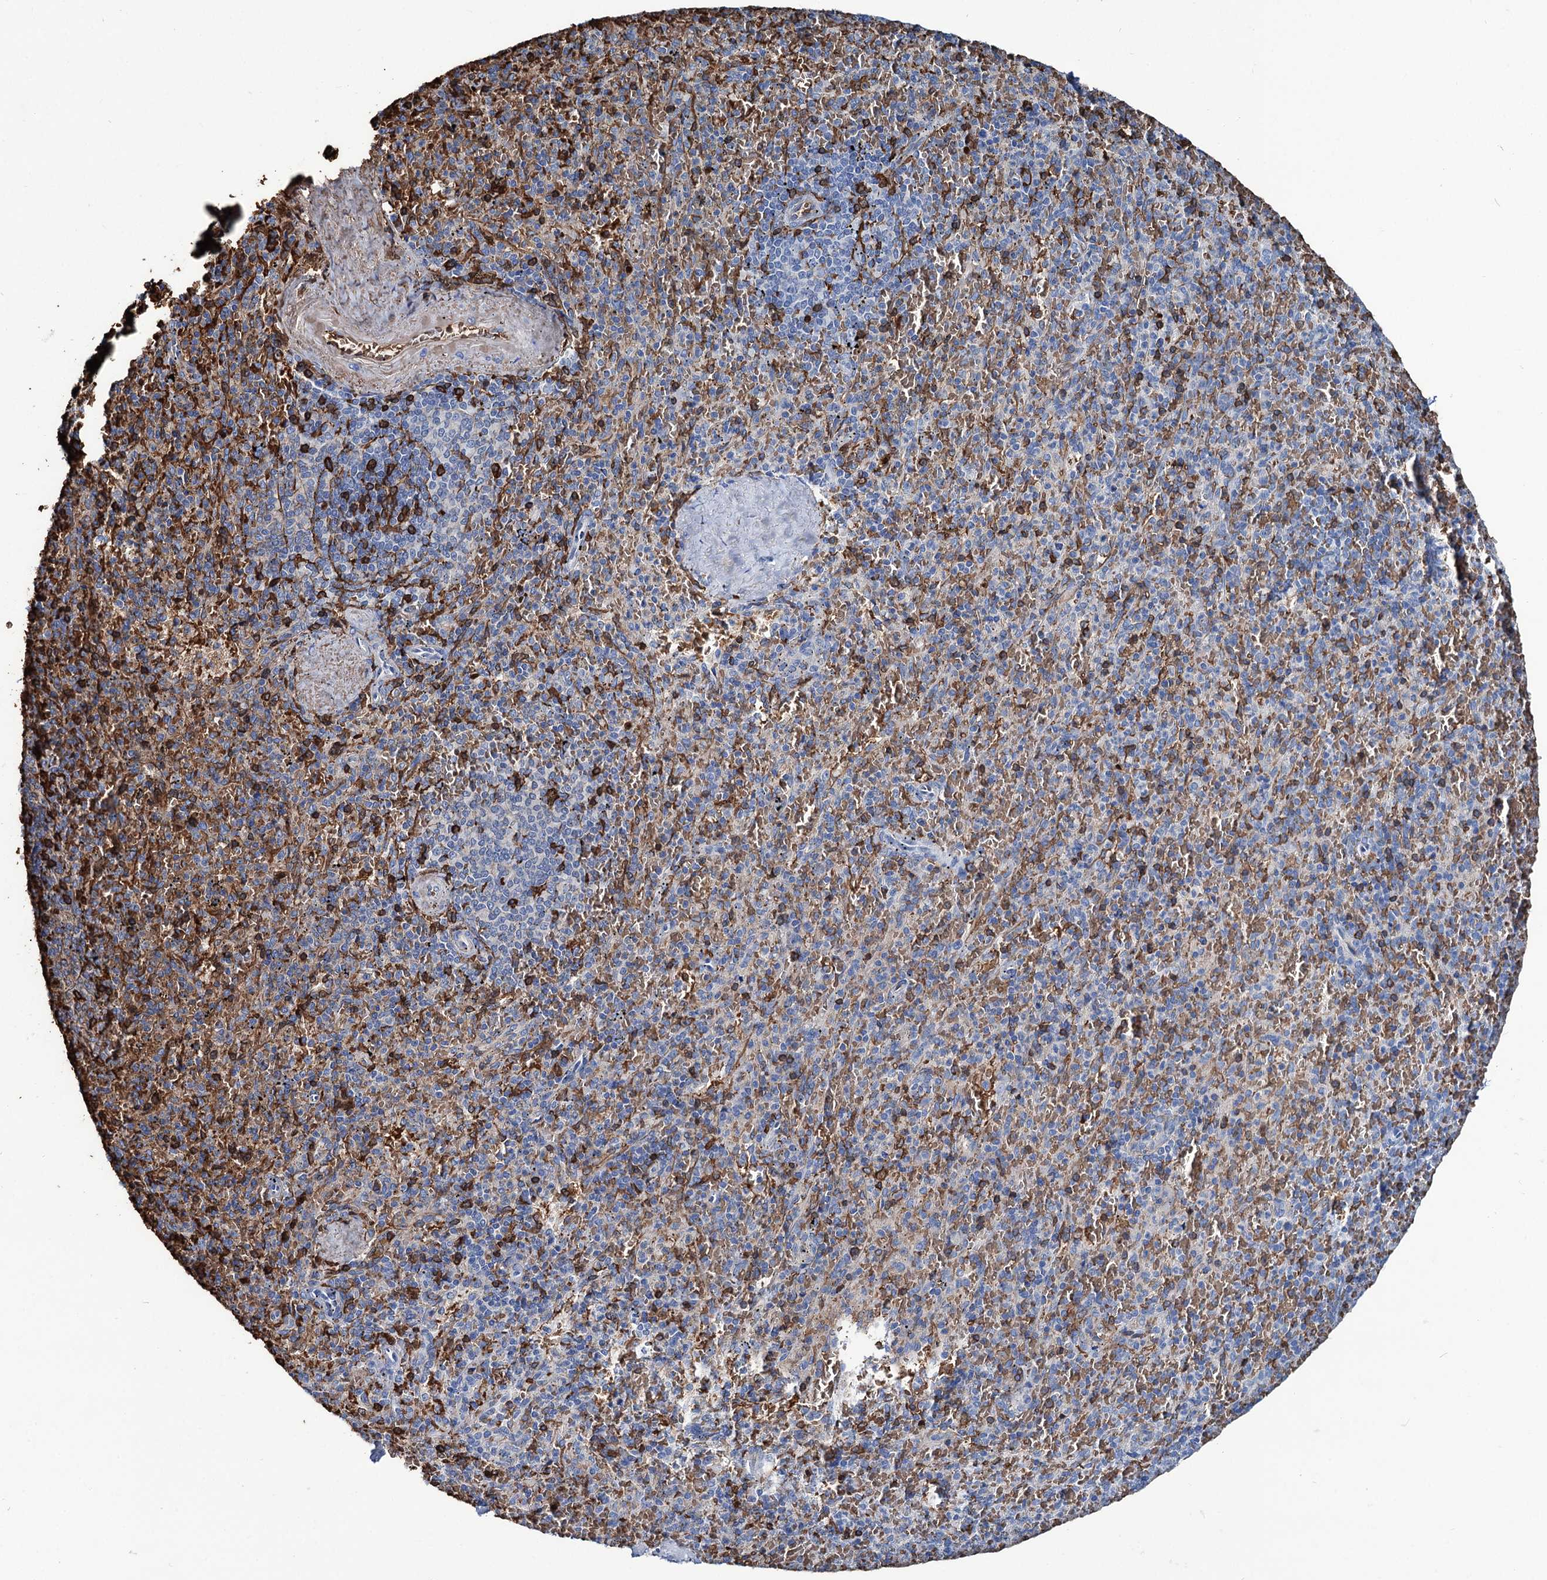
{"staining": {"intensity": "weak", "quantity": "<25%", "location": "cytoplasmic/membranous"}, "tissue": "spleen", "cell_type": "Cells in red pulp", "image_type": "normal", "snomed": [{"axis": "morphology", "description": "Normal tissue, NOS"}, {"axis": "topography", "description": "Spleen"}], "caption": "High power microscopy histopathology image of an IHC photomicrograph of unremarkable spleen, revealing no significant expression in cells in red pulp.", "gene": "RPUSD3", "patient": {"sex": "male", "age": 82}}